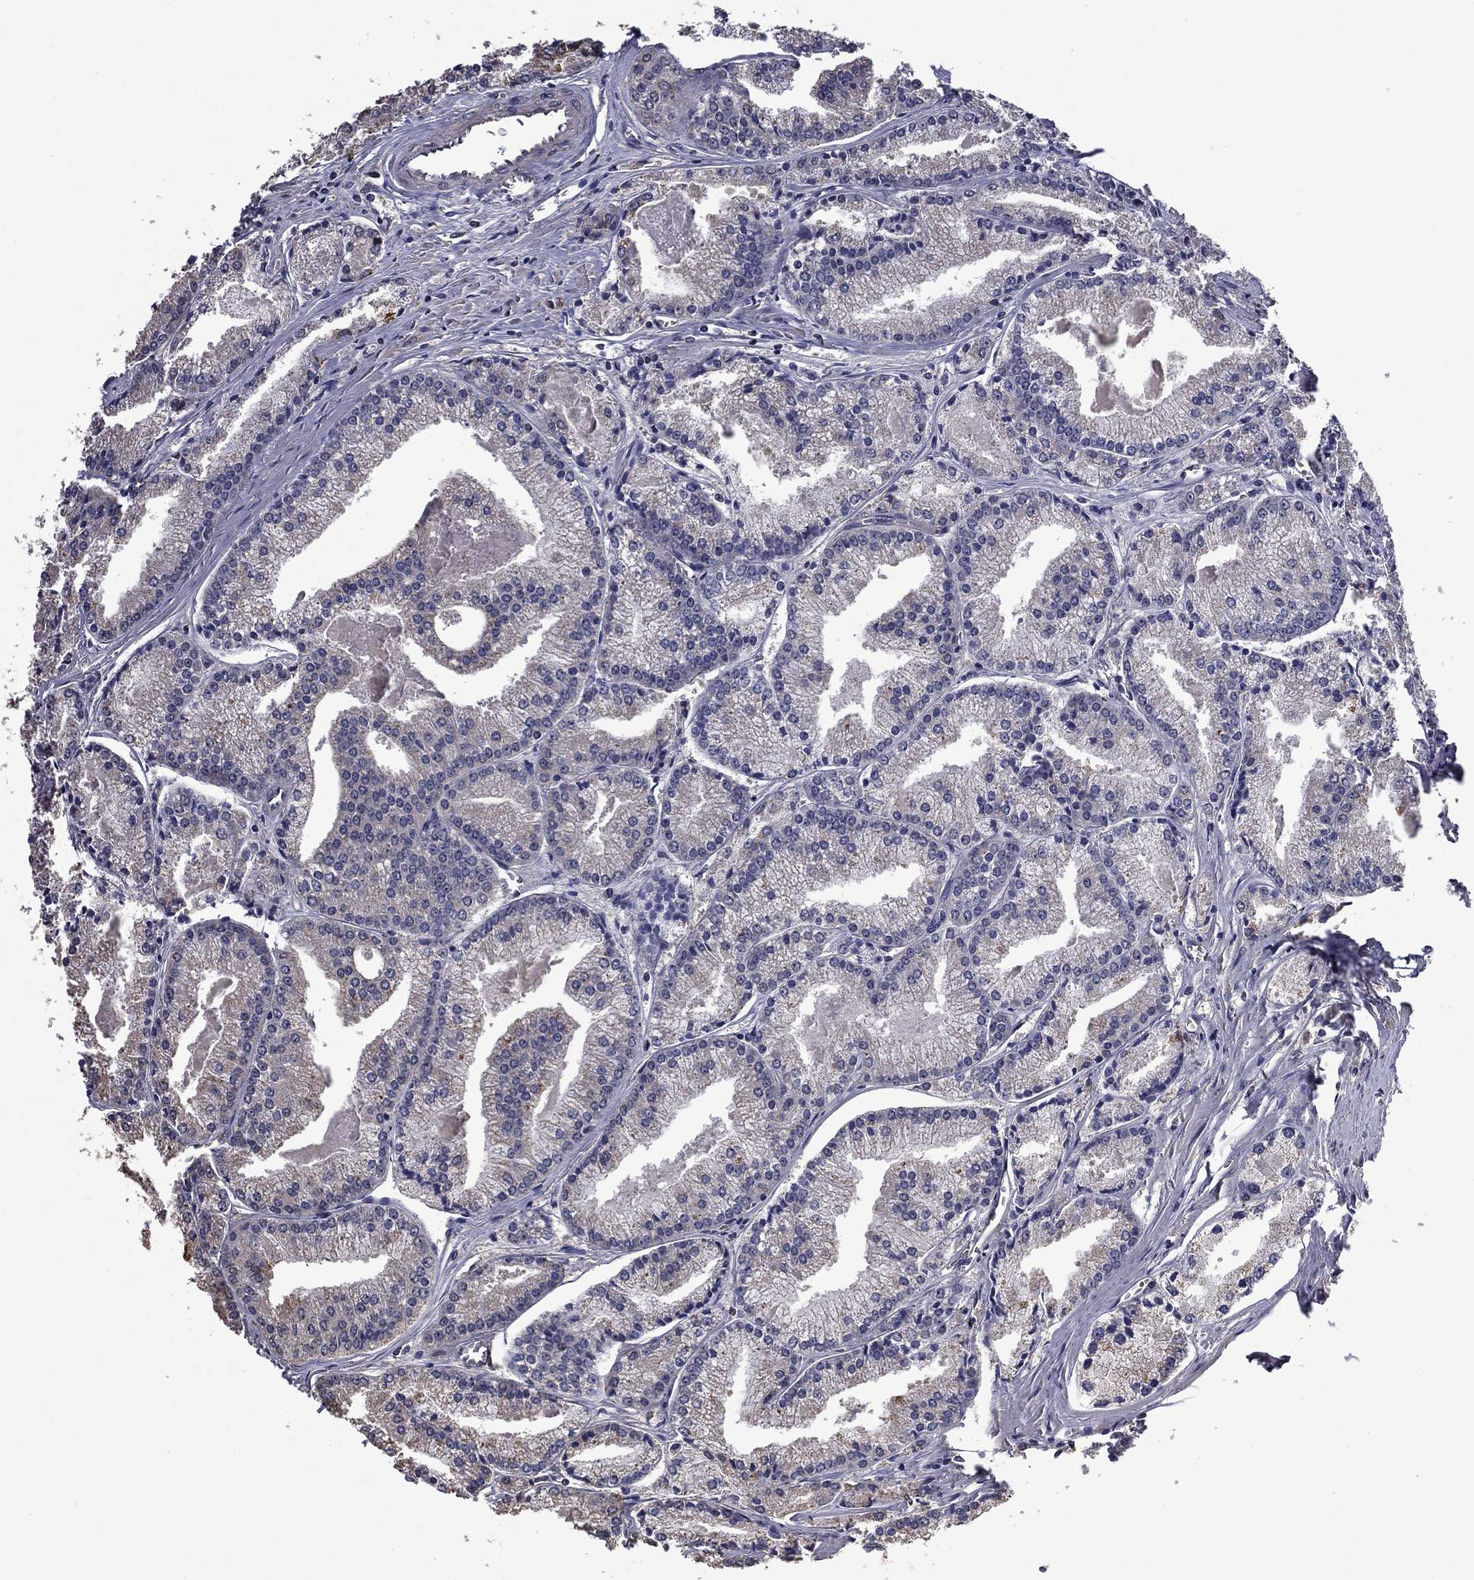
{"staining": {"intensity": "negative", "quantity": "none", "location": "none"}, "tissue": "prostate cancer", "cell_type": "Tumor cells", "image_type": "cancer", "snomed": [{"axis": "morphology", "description": "Adenocarcinoma, NOS"}, {"axis": "topography", "description": "Prostate"}], "caption": "Protein analysis of prostate cancer demonstrates no significant expression in tumor cells. (DAB (3,3'-diaminobenzidine) immunohistochemistry (IHC) with hematoxylin counter stain).", "gene": "MFAP3L", "patient": {"sex": "male", "age": 72}}